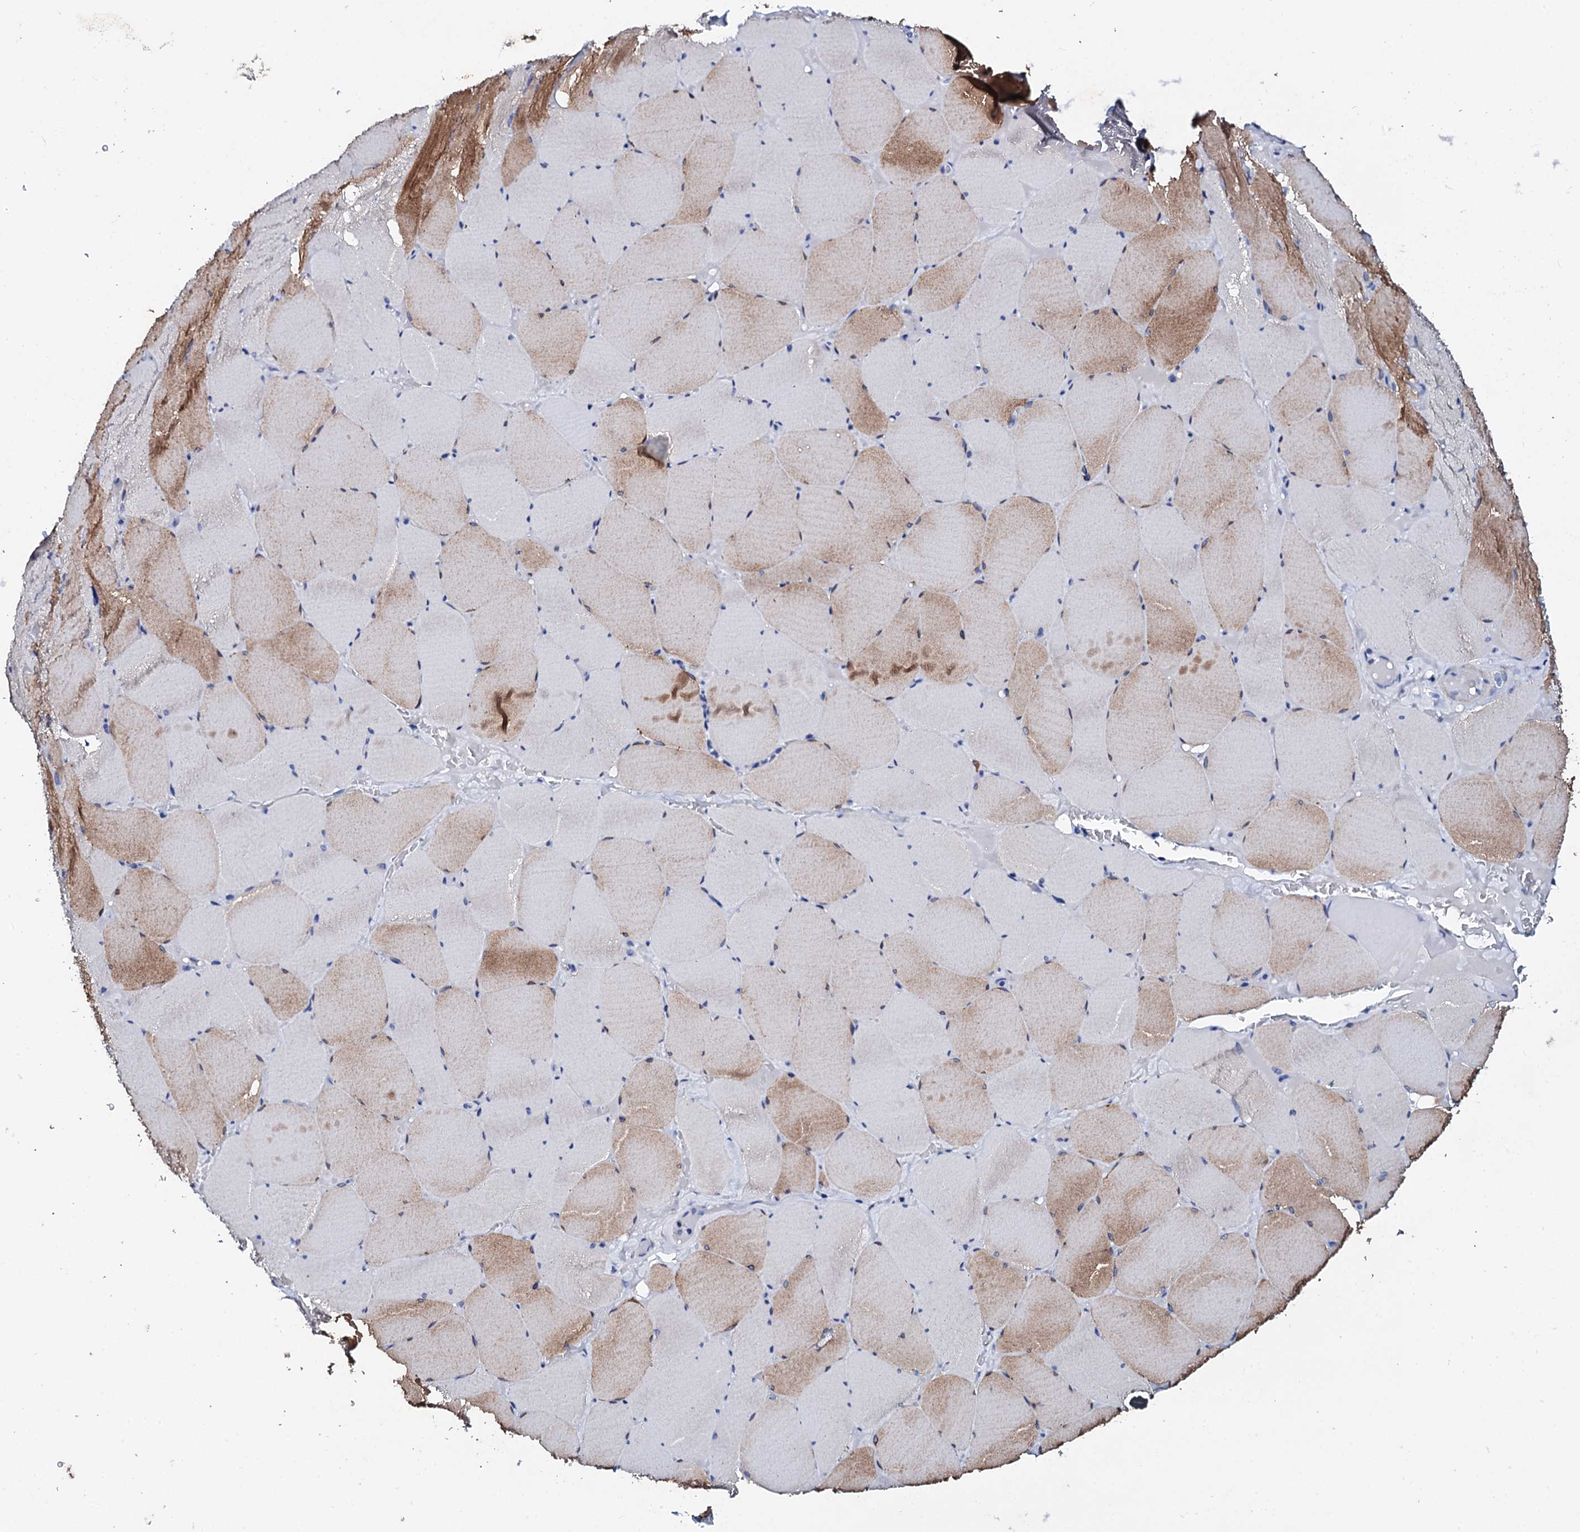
{"staining": {"intensity": "moderate", "quantity": "25%-75%", "location": "cytoplasmic/membranous"}, "tissue": "skeletal muscle", "cell_type": "Myocytes", "image_type": "normal", "snomed": [{"axis": "morphology", "description": "Normal tissue, NOS"}, {"axis": "topography", "description": "Skeletal muscle"}, {"axis": "topography", "description": "Head-Neck"}], "caption": "Protein expression by IHC demonstrates moderate cytoplasmic/membranous staining in approximately 25%-75% of myocytes in benign skeletal muscle. (Stains: DAB in brown, nuclei in blue, Microscopy: brightfield microscopy at high magnification).", "gene": "GLB1L3", "patient": {"sex": "male", "age": 66}}